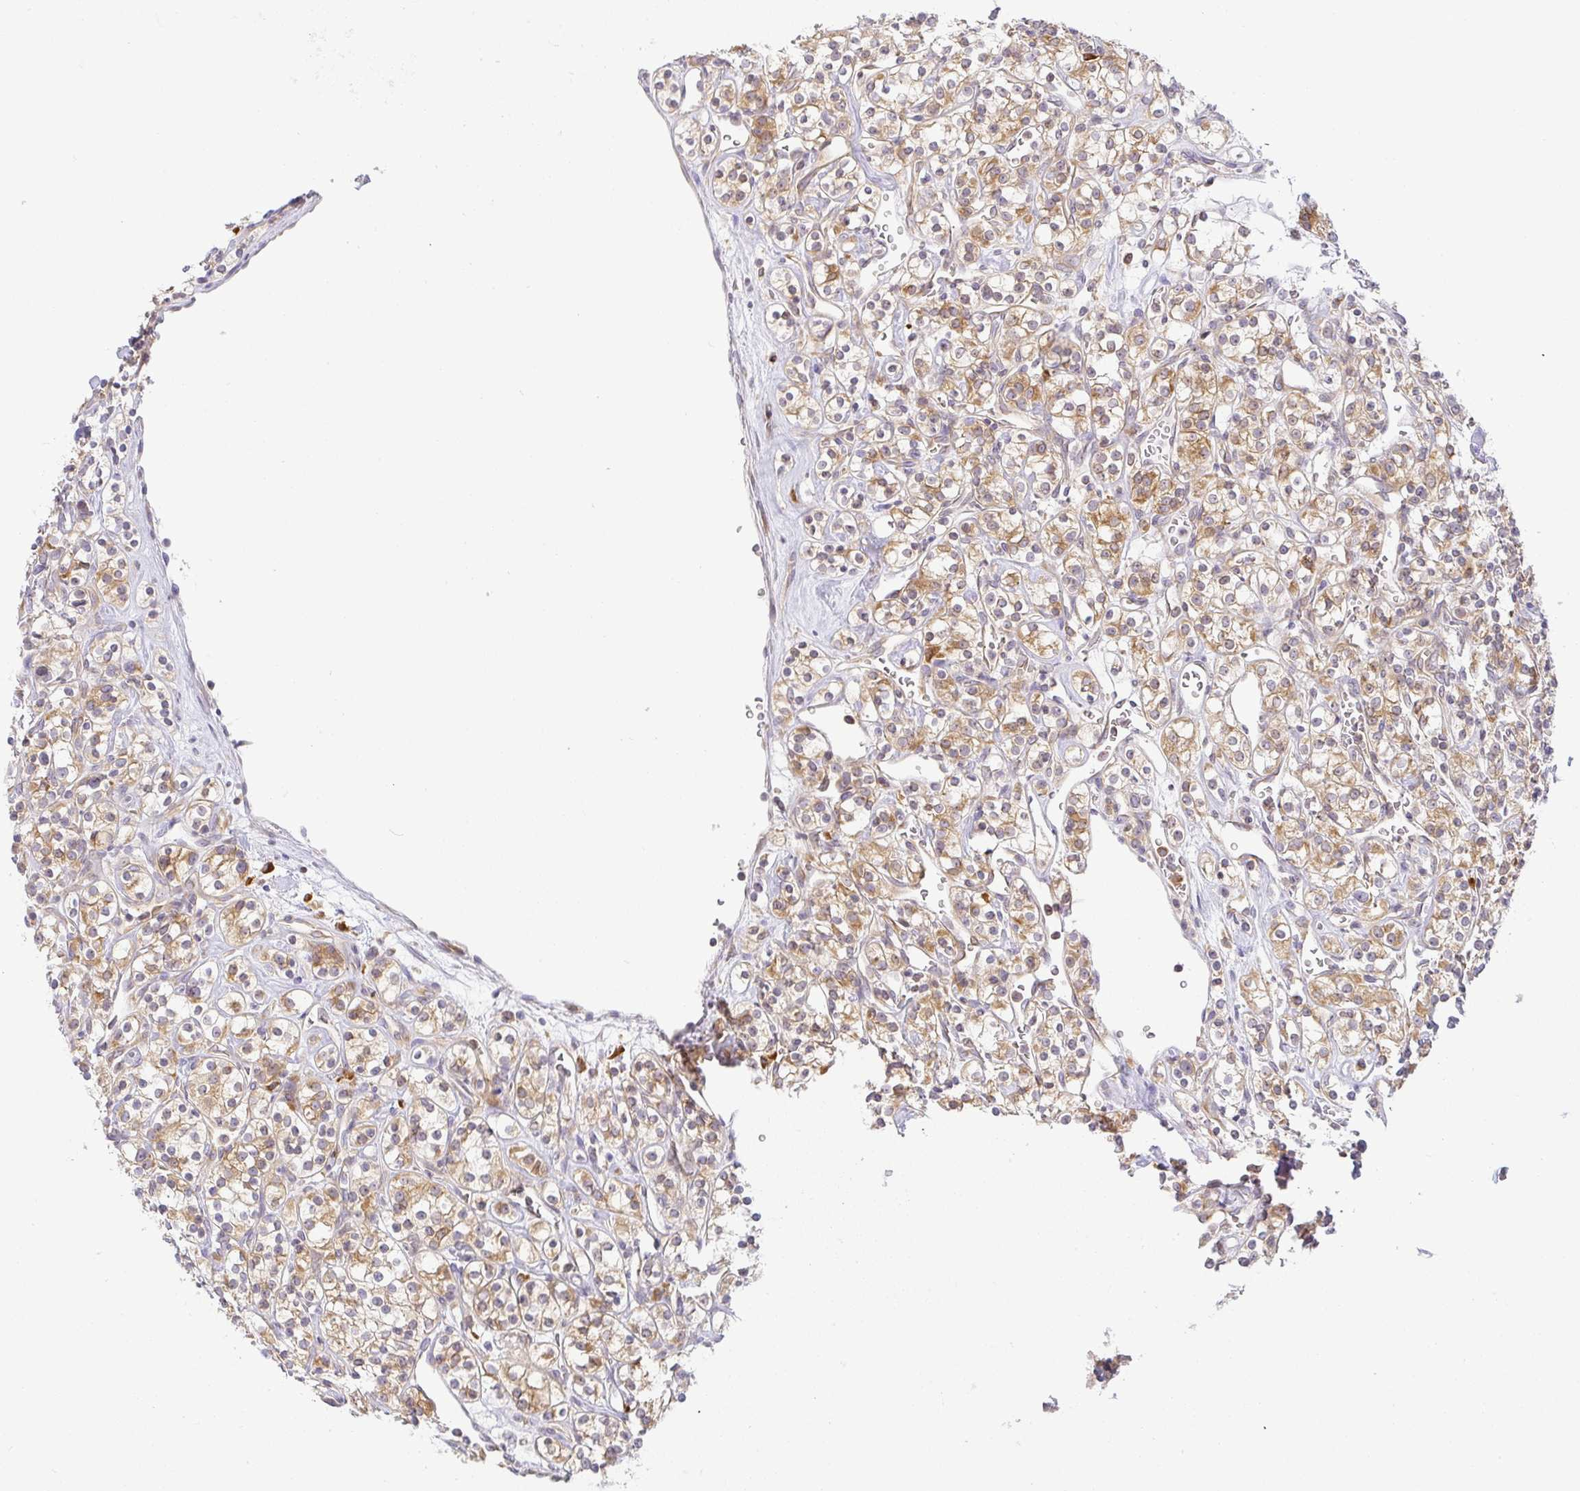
{"staining": {"intensity": "moderate", "quantity": ">75%", "location": "cytoplasmic/membranous"}, "tissue": "renal cancer", "cell_type": "Tumor cells", "image_type": "cancer", "snomed": [{"axis": "morphology", "description": "Adenocarcinoma, NOS"}, {"axis": "topography", "description": "Kidney"}], "caption": "Brown immunohistochemical staining in human renal cancer displays moderate cytoplasmic/membranous positivity in about >75% of tumor cells. Nuclei are stained in blue.", "gene": "DERL2", "patient": {"sex": "male", "age": 77}}